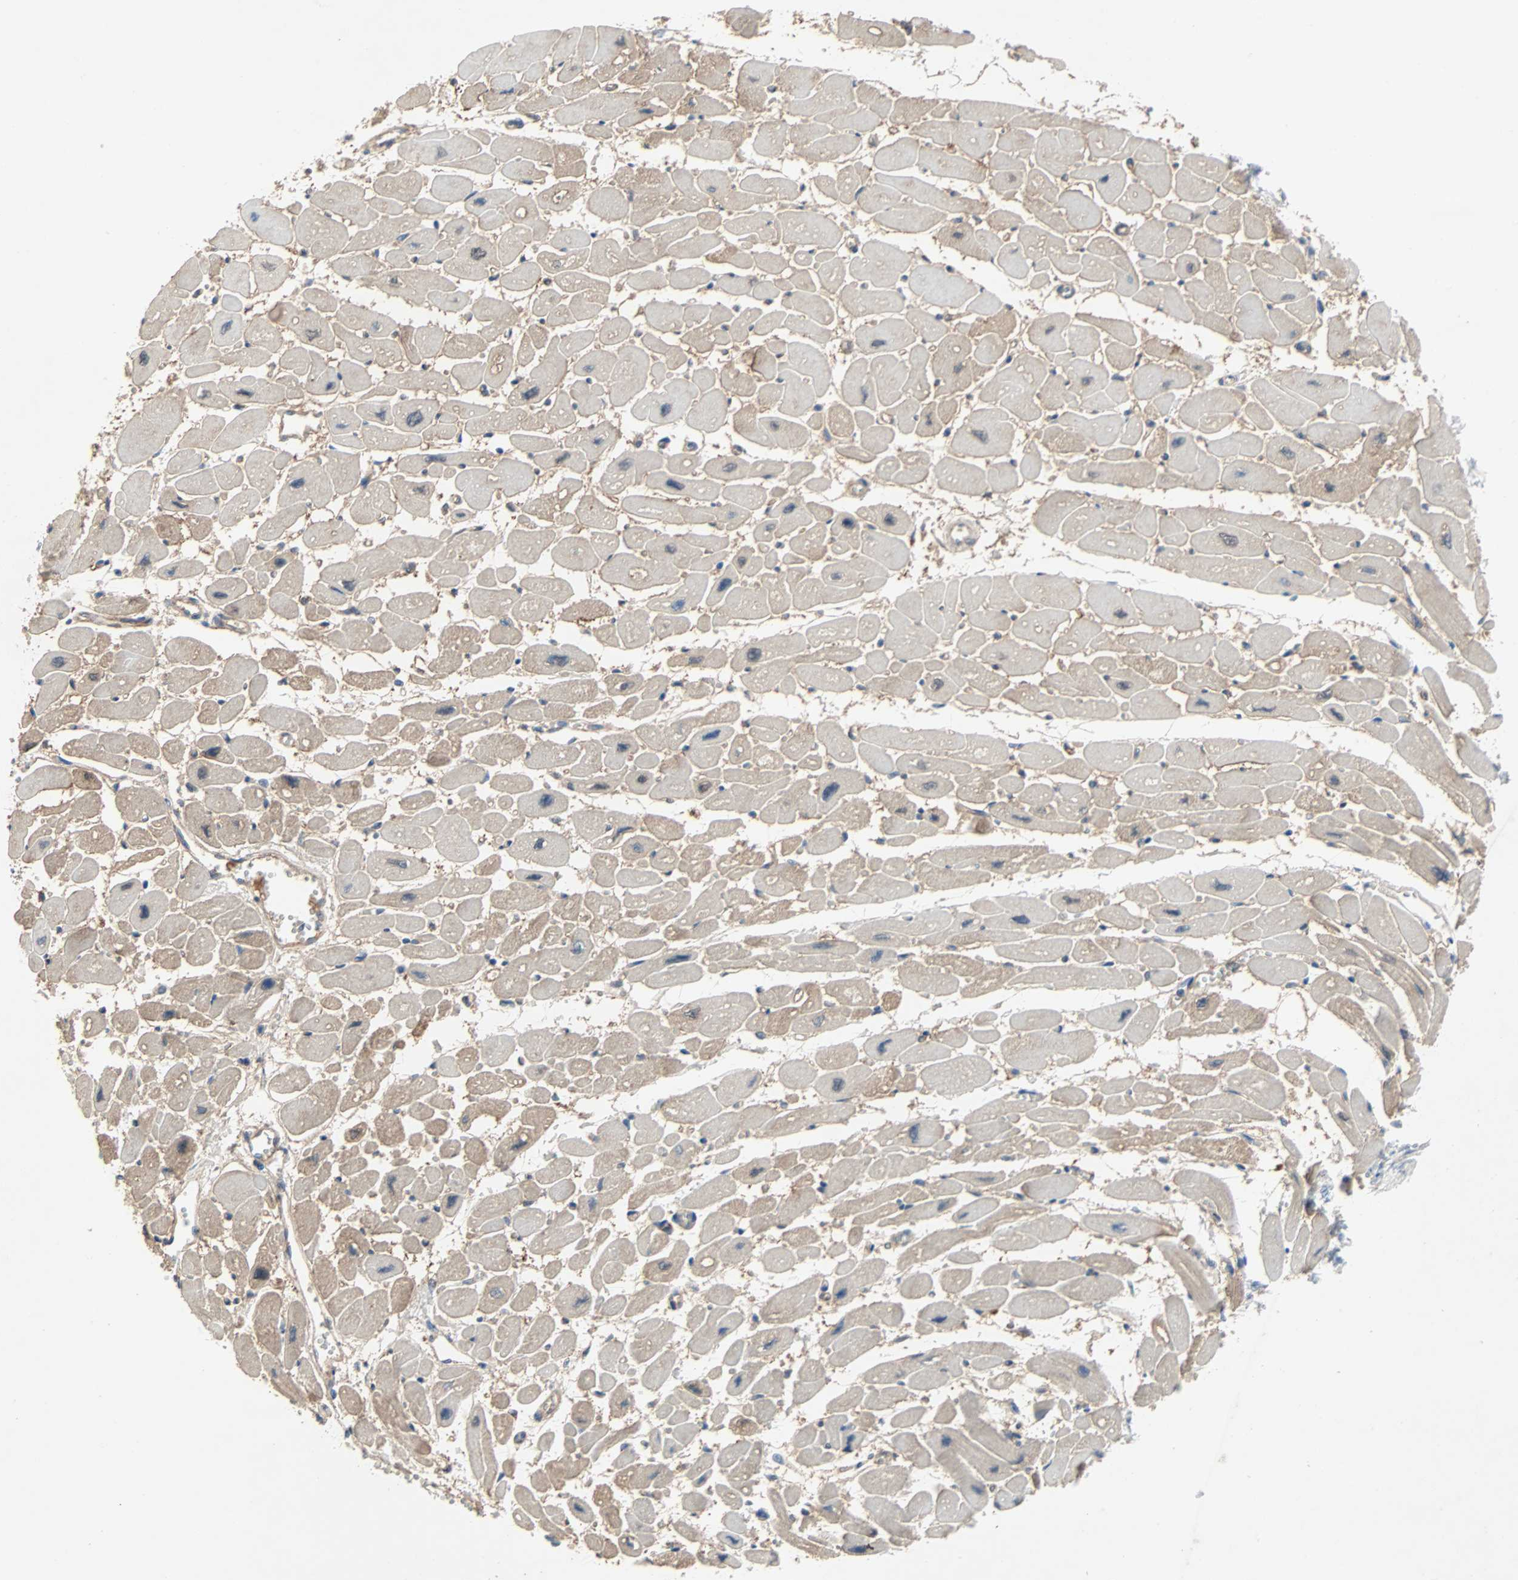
{"staining": {"intensity": "weak", "quantity": "25%-75%", "location": "cytoplasmic/membranous"}, "tissue": "heart muscle", "cell_type": "Cardiomyocytes", "image_type": "normal", "snomed": [{"axis": "morphology", "description": "Normal tissue, NOS"}, {"axis": "topography", "description": "Heart"}], "caption": "Protein expression analysis of normal human heart muscle reveals weak cytoplasmic/membranous expression in about 25%-75% of cardiomyocytes.", "gene": "TNFRSF12A", "patient": {"sex": "female", "age": 54}}